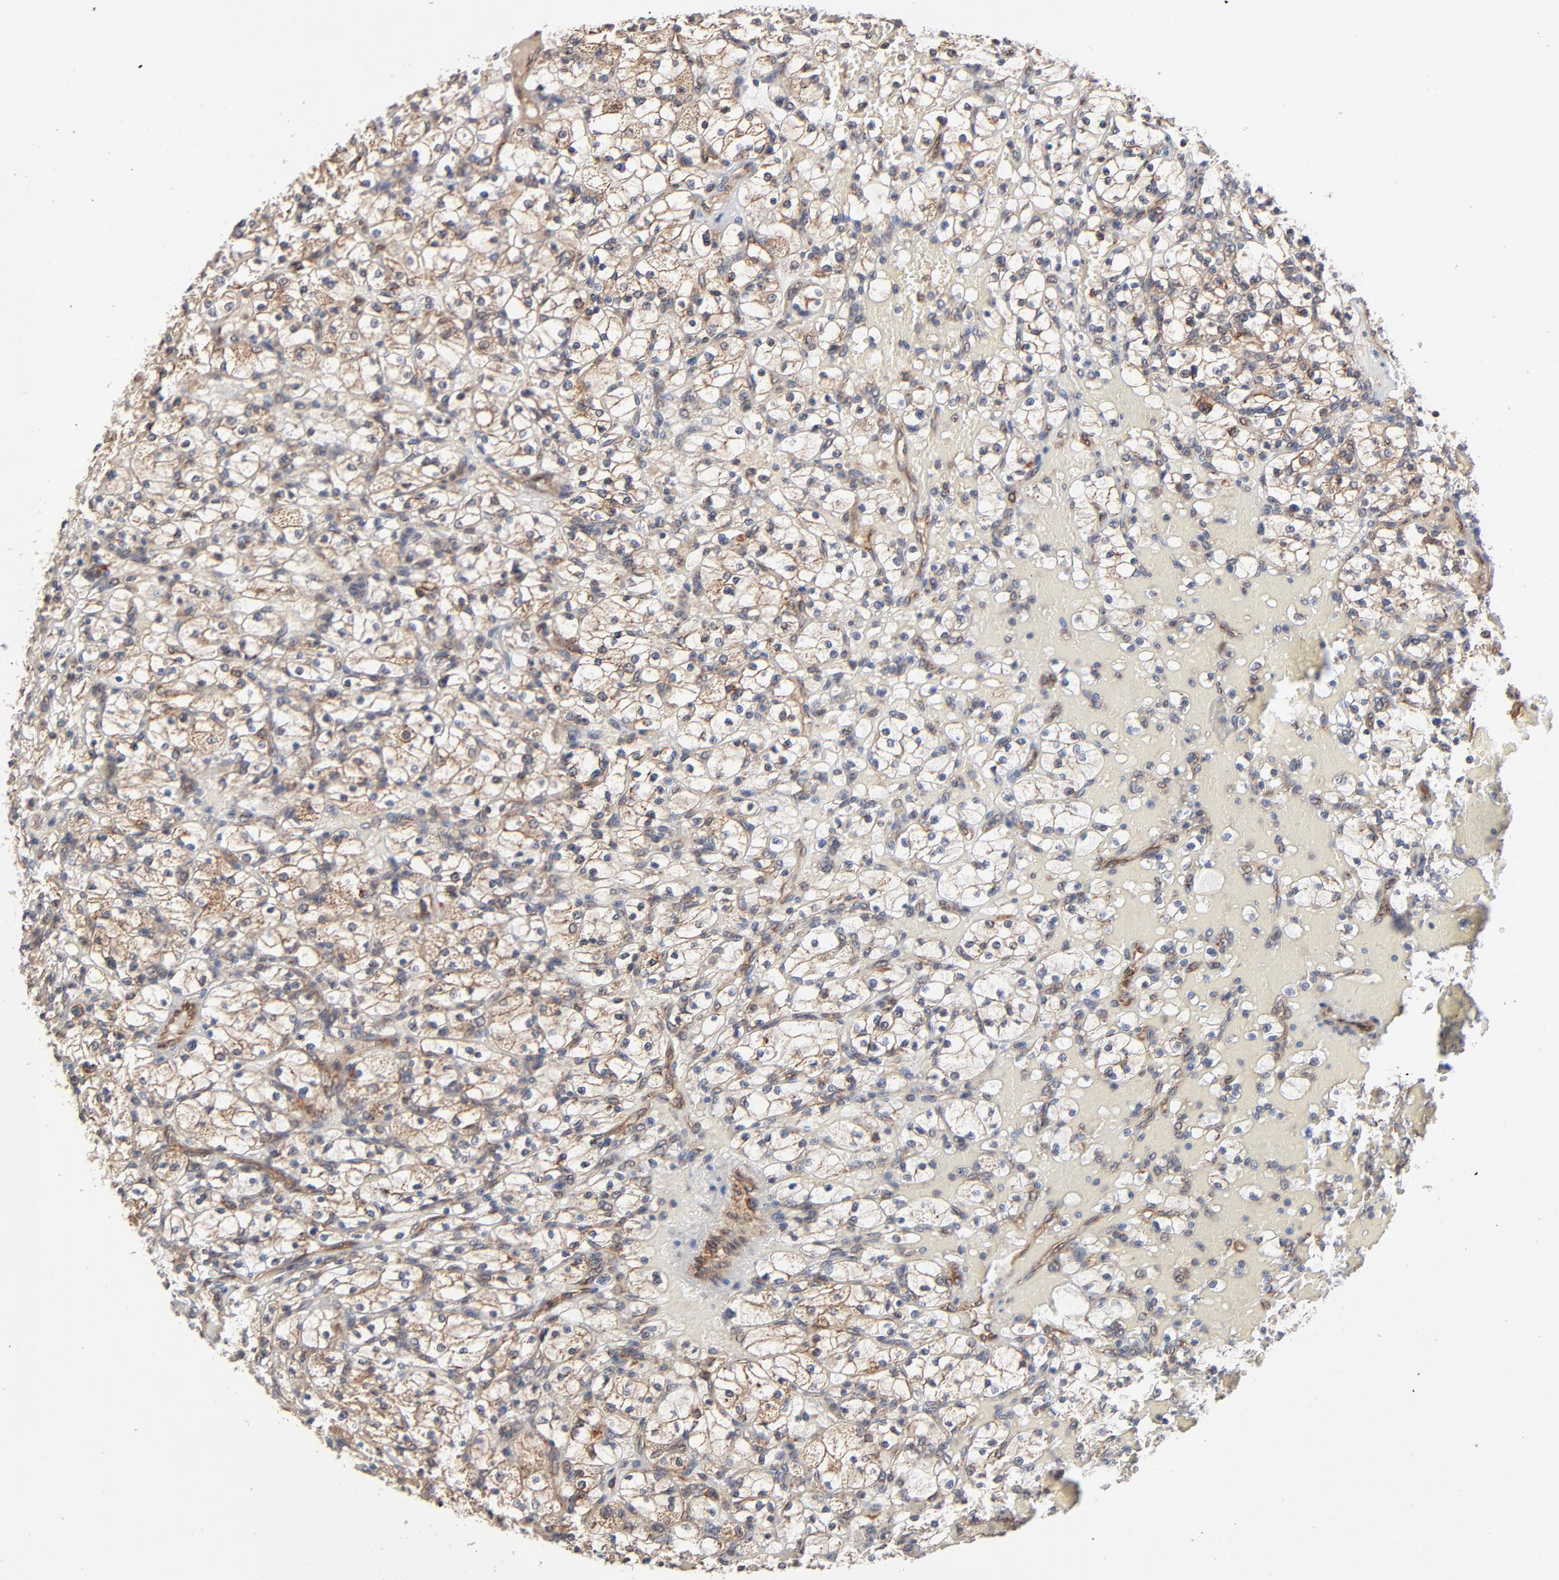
{"staining": {"intensity": "moderate", "quantity": ">75%", "location": "cytoplasmic/membranous"}, "tissue": "renal cancer", "cell_type": "Tumor cells", "image_type": "cancer", "snomed": [{"axis": "morphology", "description": "Adenocarcinoma, NOS"}, {"axis": "topography", "description": "Kidney"}], "caption": "Protein expression analysis of renal cancer displays moderate cytoplasmic/membranous expression in about >75% of tumor cells.", "gene": "ABLIM3", "patient": {"sex": "female", "age": 83}}